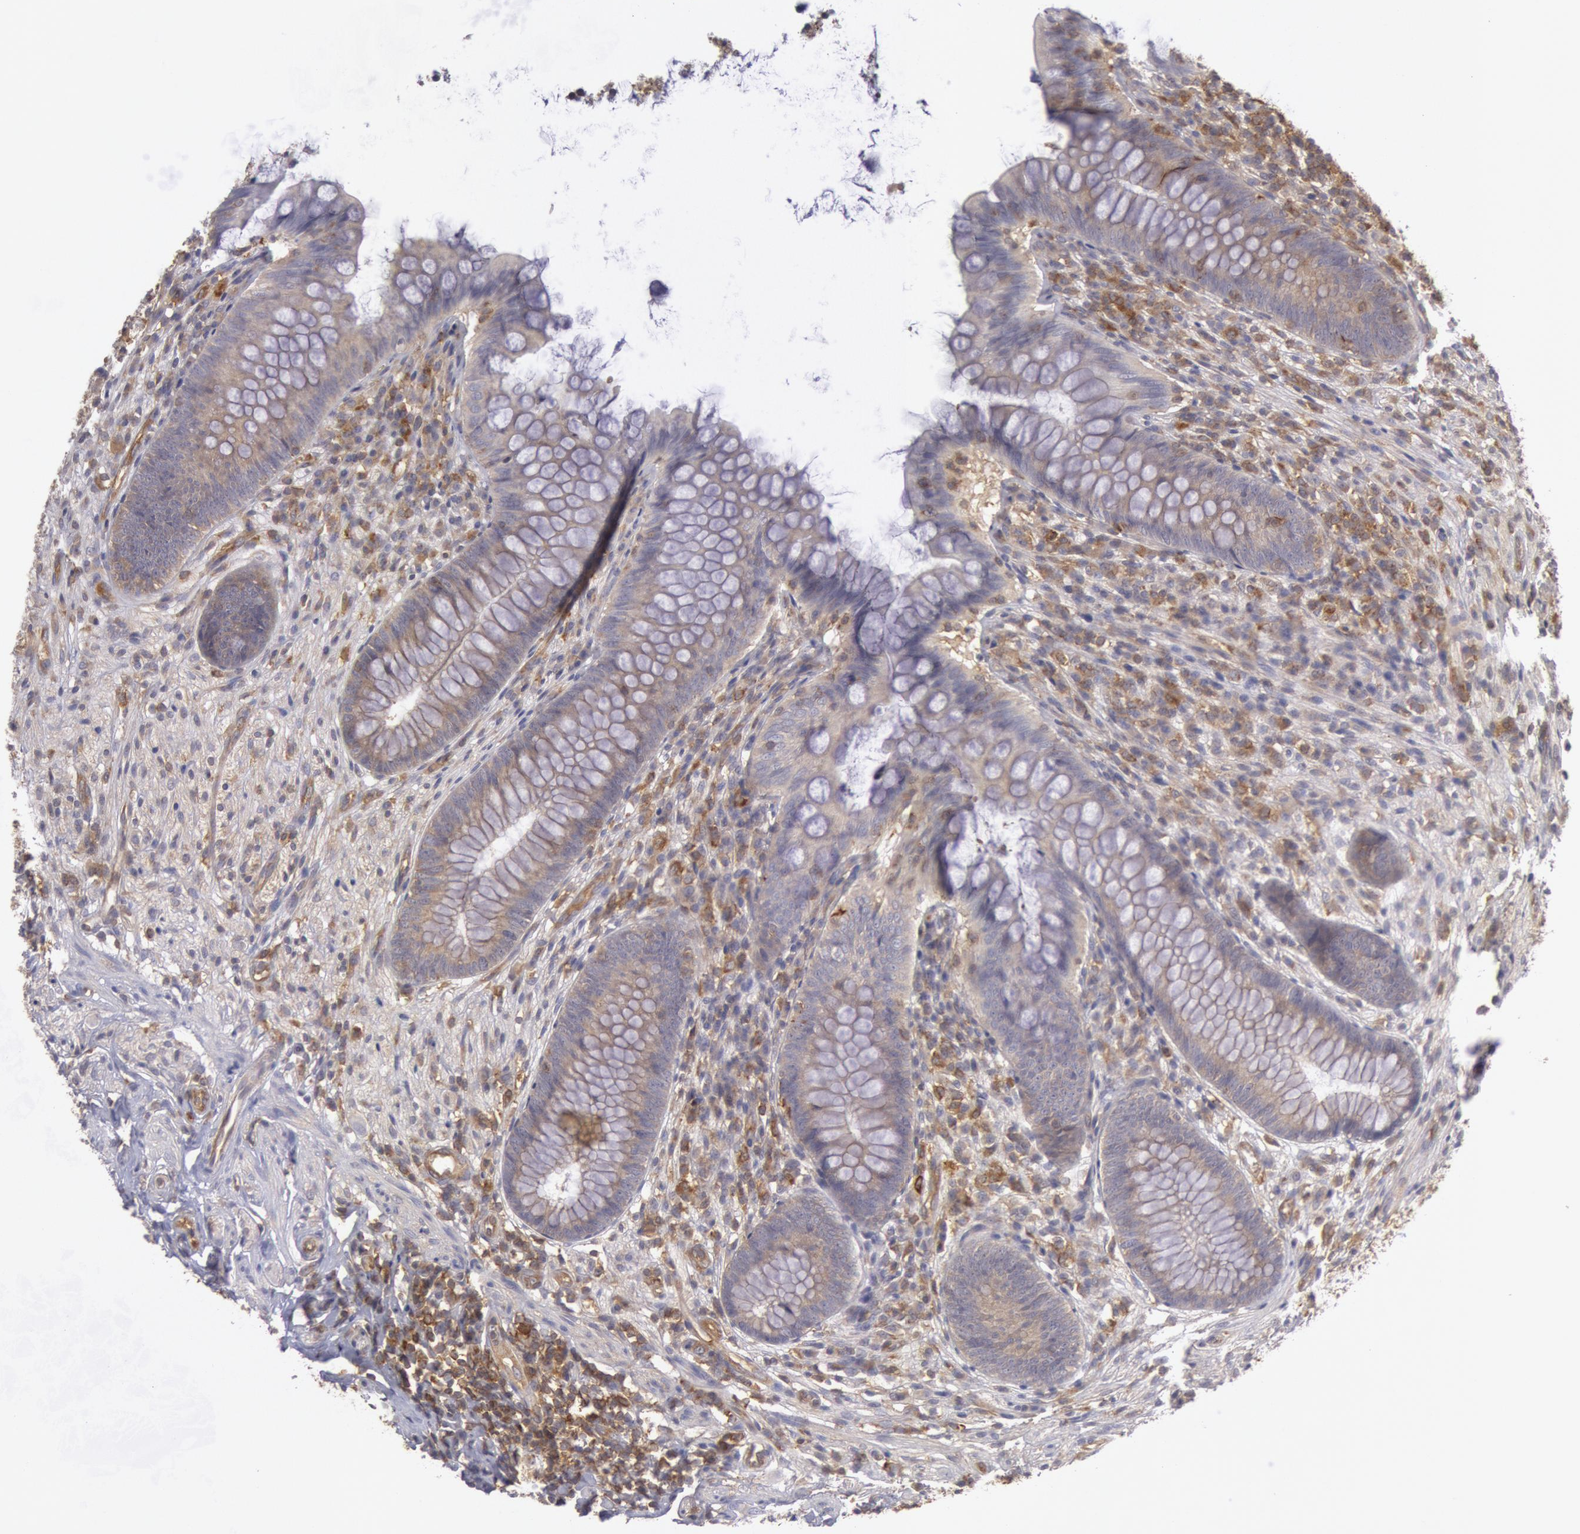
{"staining": {"intensity": "weak", "quantity": ">75%", "location": "cytoplasmic/membranous"}, "tissue": "appendix", "cell_type": "Glandular cells", "image_type": "normal", "snomed": [{"axis": "morphology", "description": "Normal tissue, NOS"}, {"axis": "topography", "description": "Appendix"}], "caption": "Brown immunohistochemical staining in unremarkable human appendix displays weak cytoplasmic/membranous expression in approximately >75% of glandular cells. Nuclei are stained in blue.", "gene": "IKBKB", "patient": {"sex": "female", "age": 66}}